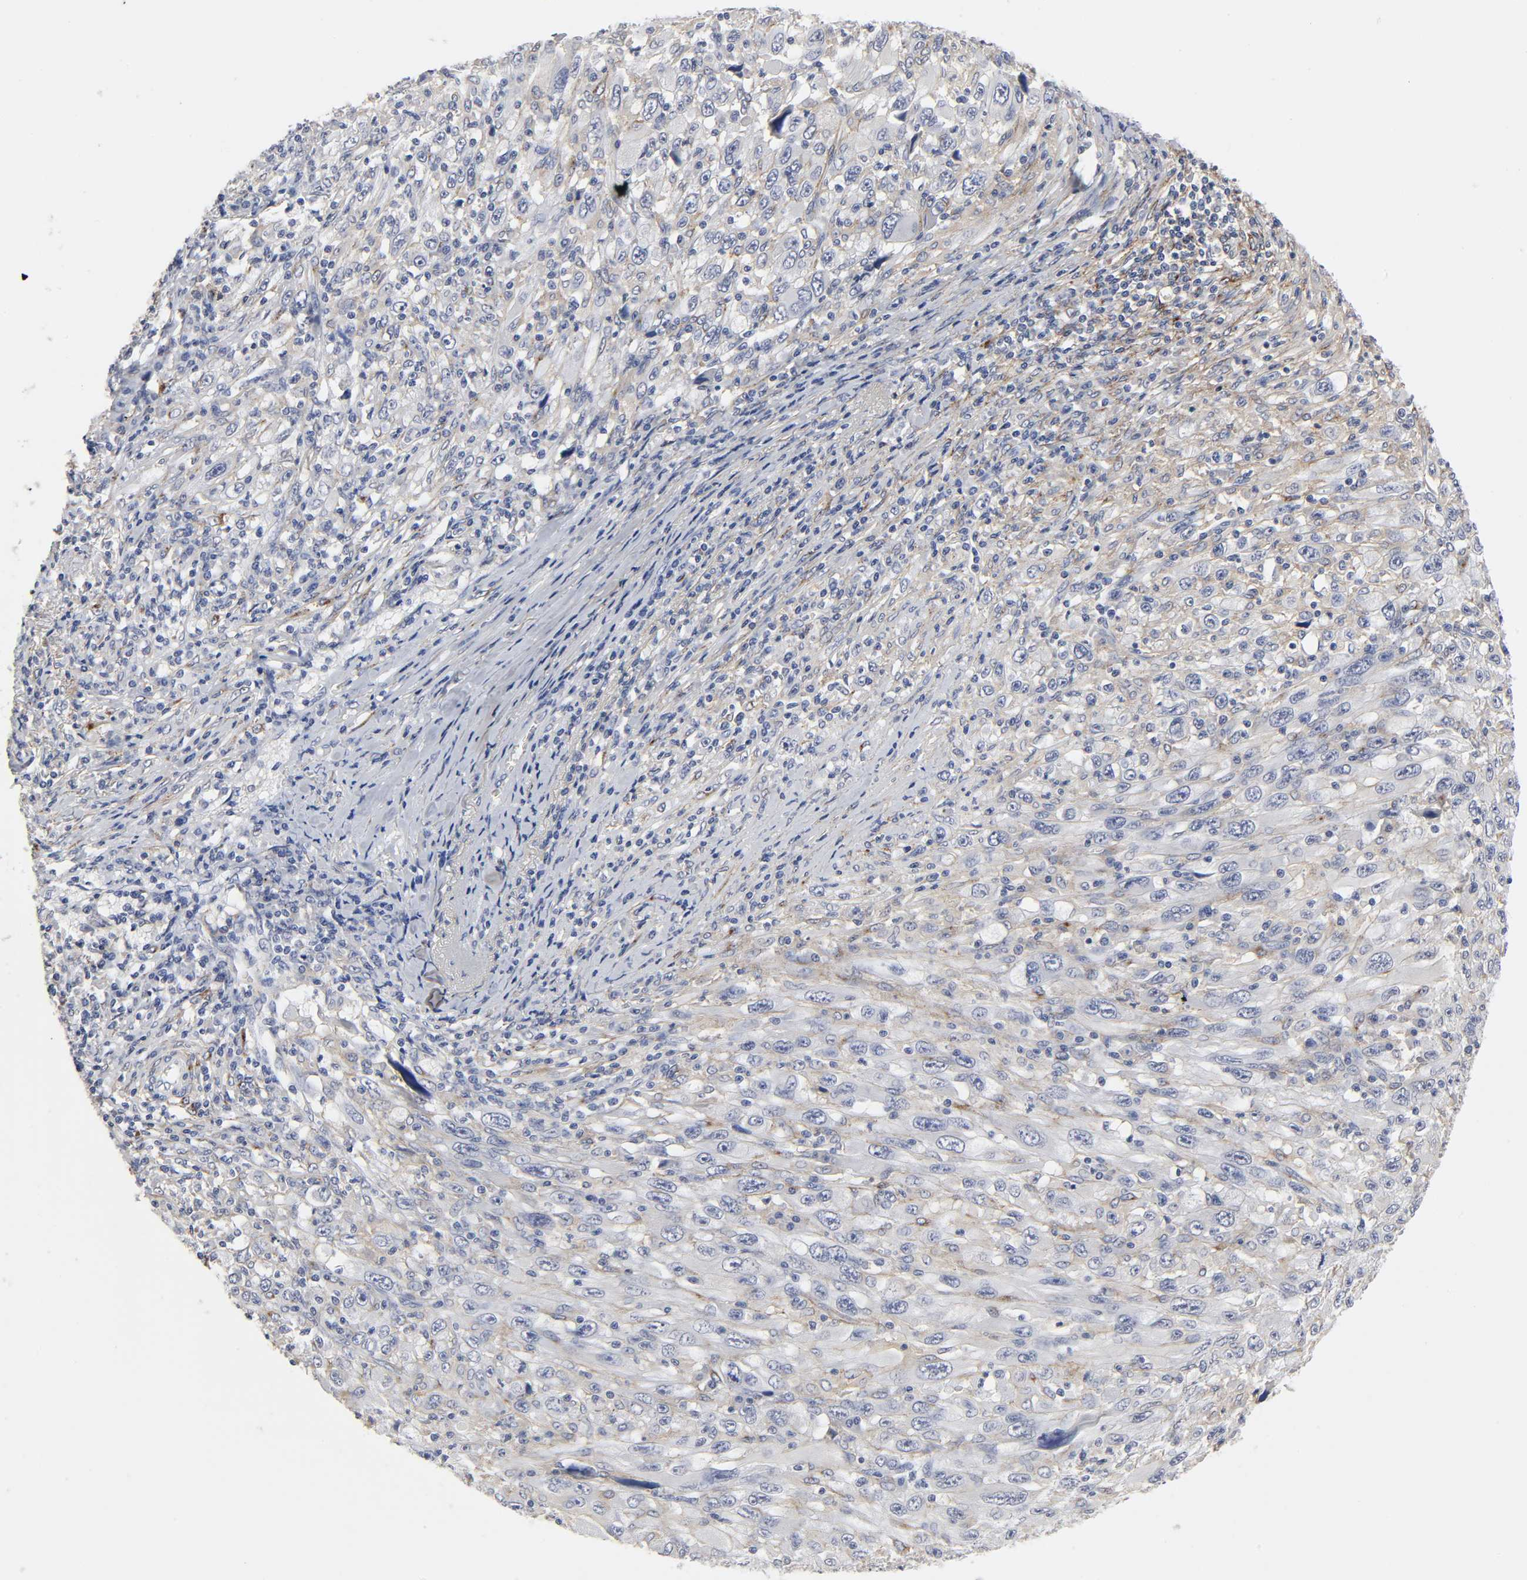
{"staining": {"intensity": "weak", "quantity": "<25%", "location": "cytoplasmic/membranous"}, "tissue": "melanoma", "cell_type": "Tumor cells", "image_type": "cancer", "snomed": [{"axis": "morphology", "description": "Malignant melanoma, Metastatic site"}, {"axis": "topography", "description": "Skin"}], "caption": "This is a photomicrograph of immunohistochemistry (IHC) staining of melanoma, which shows no staining in tumor cells.", "gene": "LRP1", "patient": {"sex": "female", "age": 56}}